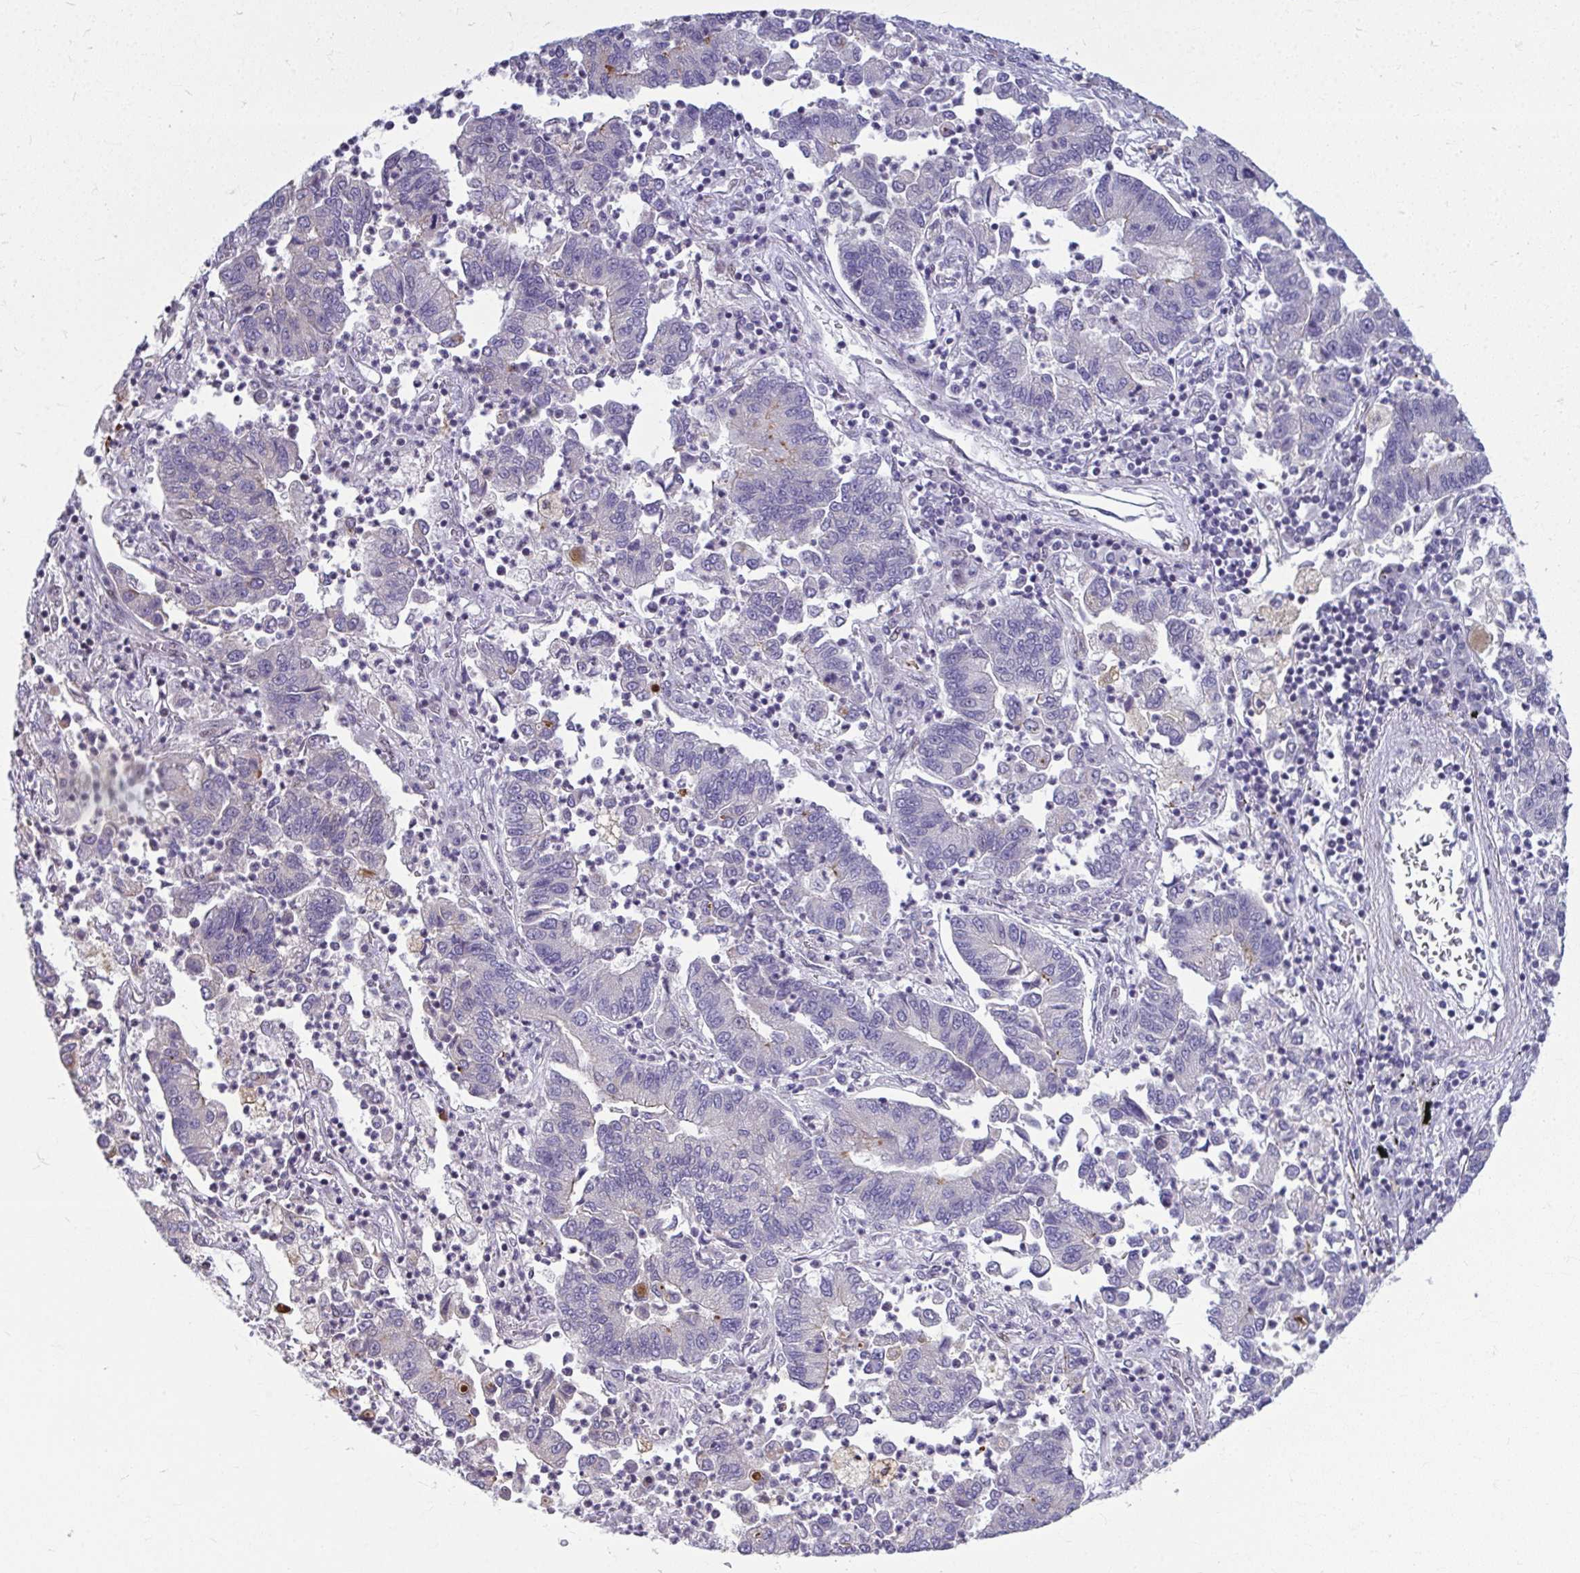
{"staining": {"intensity": "negative", "quantity": "none", "location": "none"}, "tissue": "lung cancer", "cell_type": "Tumor cells", "image_type": "cancer", "snomed": [{"axis": "morphology", "description": "Adenocarcinoma, NOS"}, {"axis": "topography", "description": "Lung"}], "caption": "An IHC micrograph of lung adenocarcinoma is shown. There is no staining in tumor cells of lung adenocarcinoma.", "gene": "ODF1", "patient": {"sex": "female", "age": 57}}